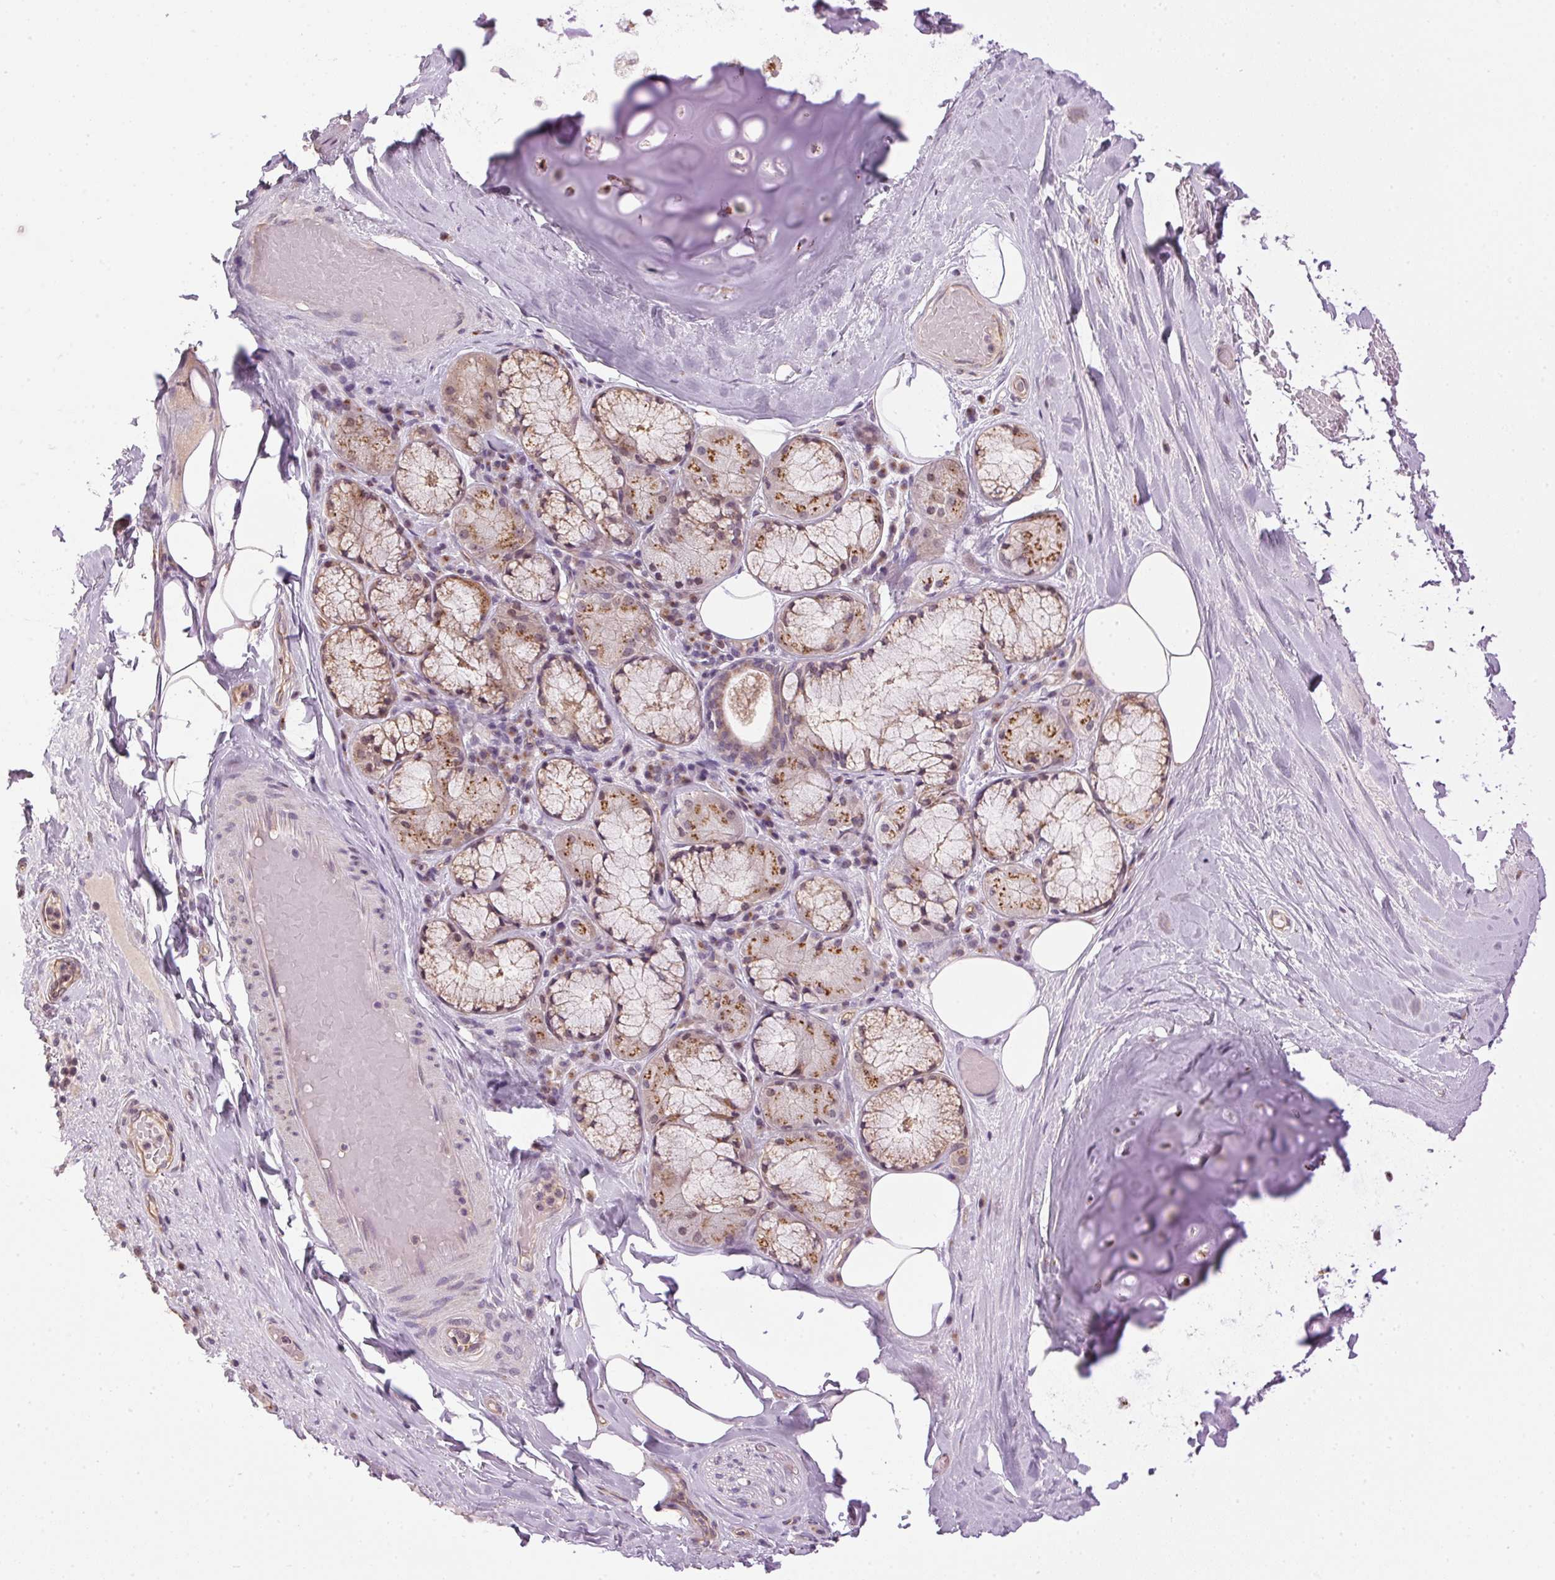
{"staining": {"intensity": "negative", "quantity": "none", "location": "none"}, "tissue": "adipose tissue", "cell_type": "Adipocytes", "image_type": "normal", "snomed": [{"axis": "morphology", "description": "Normal tissue, NOS"}, {"axis": "topography", "description": "Cartilage tissue"}, {"axis": "topography", "description": "Bronchus"}], "caption": "High magnification brightfield microscopy of benign adipose tissue stained with DAB (brown) and counterstained with hematoxylin (blue): adipocytes show no significant positivity. The staining is performed using DAB brown chromogen with nuclei counter-stained in using hematoxylin.", "gene": "GOLPH3", "patient": {"sex": "male", "age": 64}}